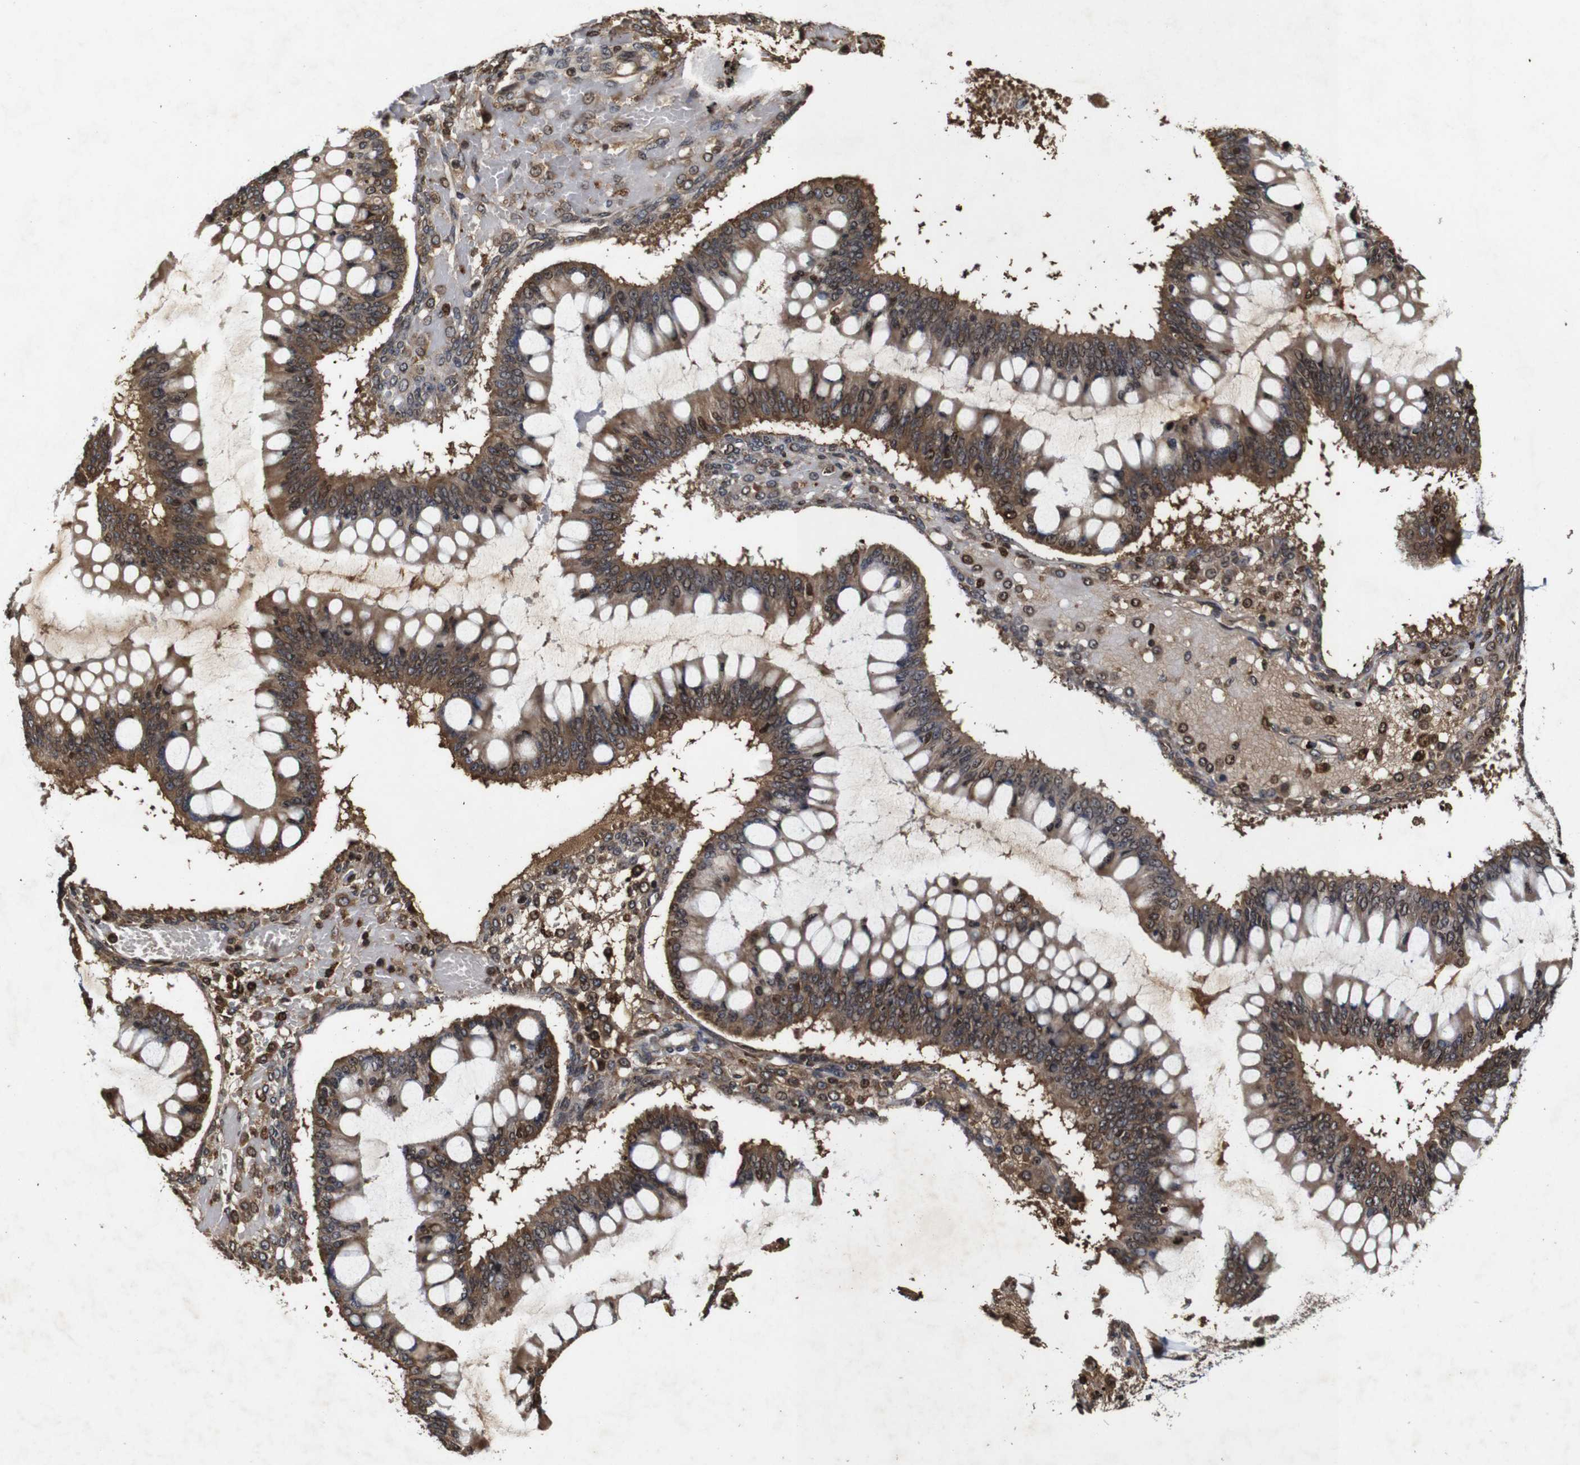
{"staining": {"intensity": "weak", "quantity": ">75%", "location": "cytoplasmic/membranous,nuclear"}, "tissue": "ovarian cancer", "cell_type": "Tumor cells", "image_type": "cancer", "snomed": [{"axis": "morphology", "description": "Cystadenocarcinoma, mucinous, NOS"}, {"axis": "topography", "description": "Ovary"}], "caption": "DAB immunohistochemical staining of ovarian mucinous cystadenocarcinoma shows weak cytoplasmic/membranous and nuclear protein positivity in about >75% of tumor cells.", "gene": "MYC", "patient": {"sex": "female", "age": 73}}